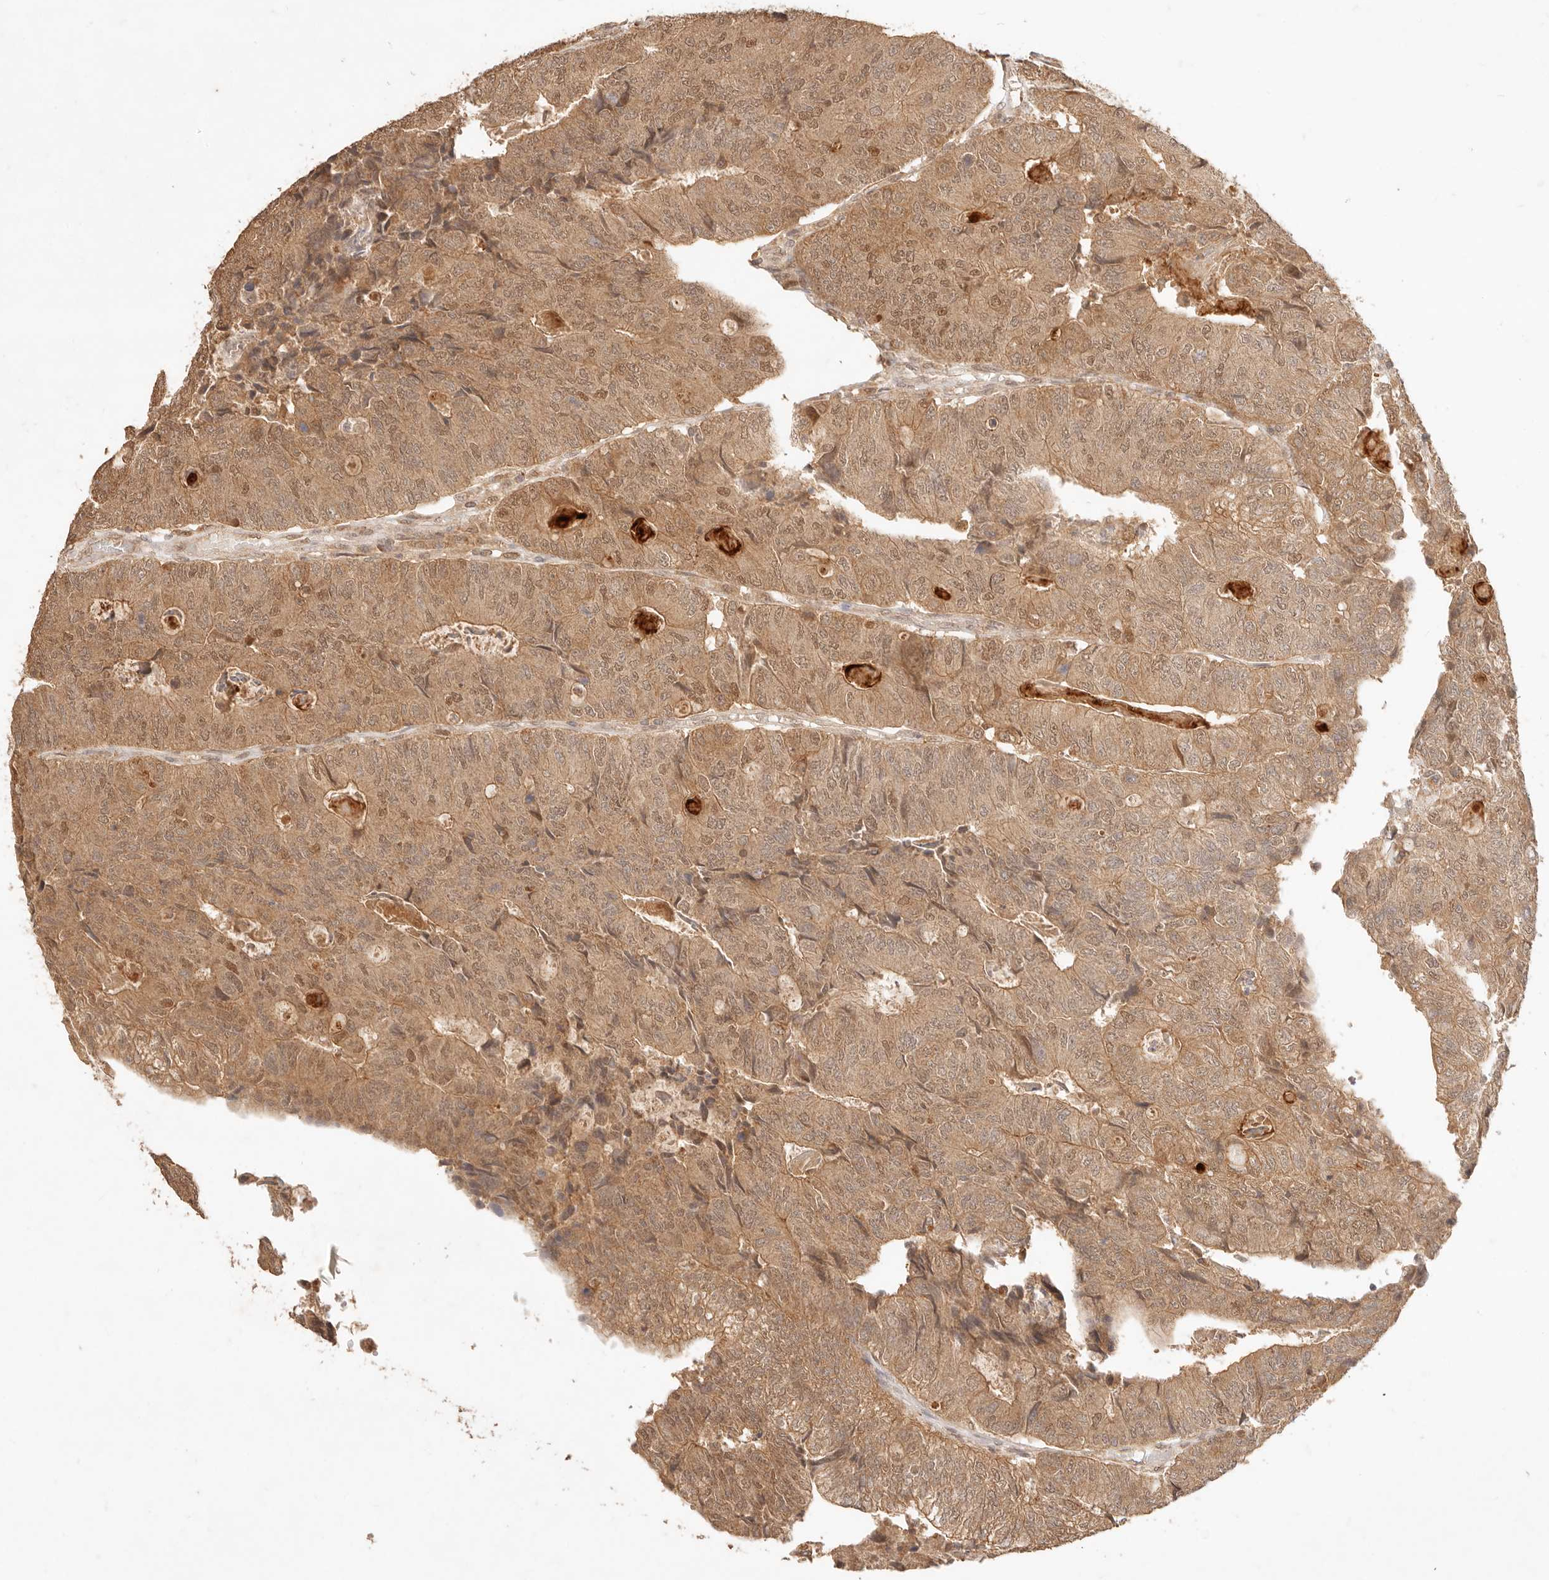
{"staining": {"intensity": "moderate", "quantity": ">75%", "location": "cytoplasmic/membranous,nuclear"}, "tissue": "colorectal cancer", "cell_type": "Tumor cells", "image_type": "cancer", "snomed": [{"axis": "morphology", "description": "Adenocarcinoma, NOS"}, {"axis": "topography", "description": "Colon"}], "caption": "Colorectal cancer (adenocarcinoma) tissue shows moderate cytoplasmic/membranous and nuclear staining in approximately >75% of tumor cells, visualized by immunohistochemistry. Nuclei are stained in blue.", "gene": "TRIM11", "patient": {"sex": "female", "age": 67}}